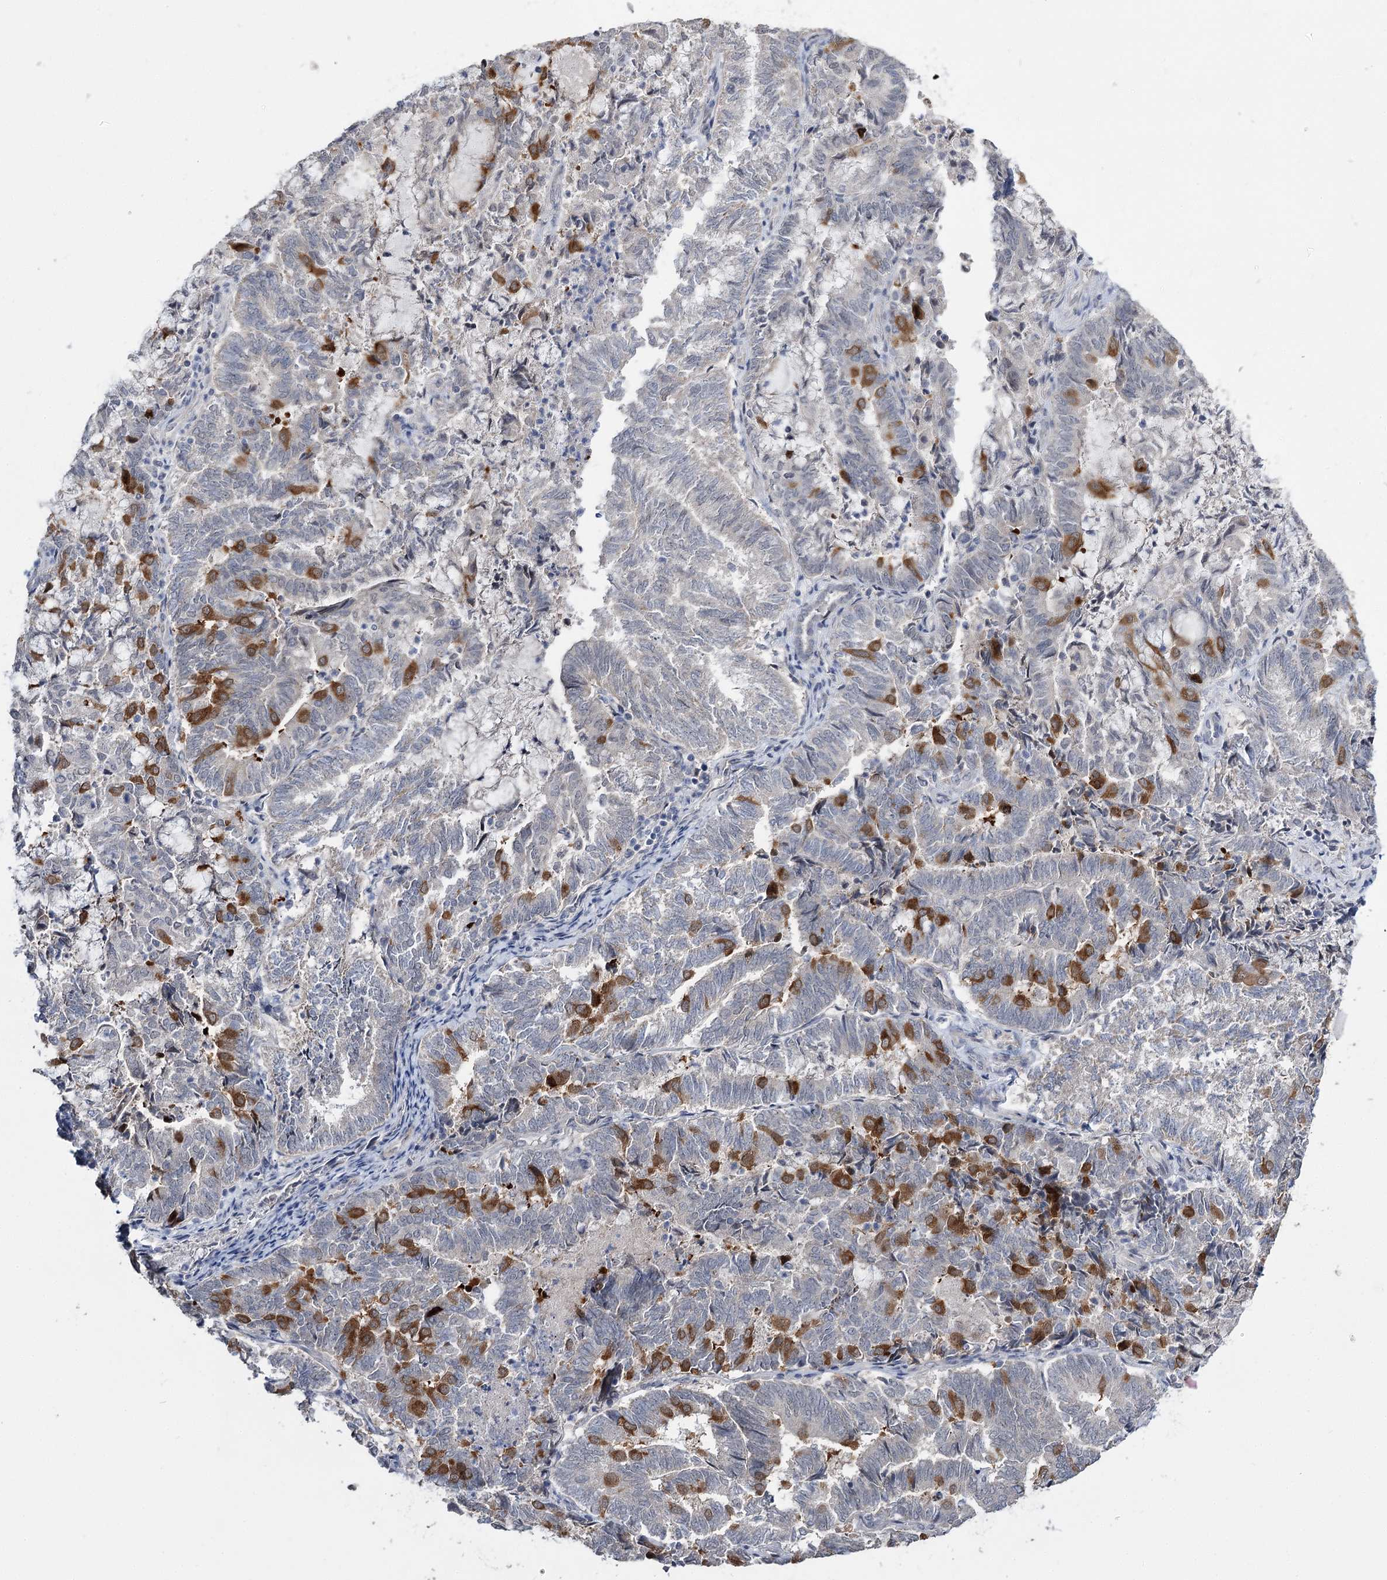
{"staining": {"intensity": "moderate", "quantity": "<25%", "location": "cytoplasmic/membranous"}, "tissue": "endometrial cancer", "cell_type": "Tumor cells", "image_type": "cancer", "snomed": [{"axis": "morphology", "description": "Adenocarcinoma, NOS"}, {"axis": "topography", "description": "Endometrium"}], "caption": "Protein expression analysis of human endometrial cancer (adenocarcinoma) reveals moderate cytoplasmic/membranous expression in about <25% of tumor cells. (IHC, brightfield microscopy, high magnification).", "gene": "PHYHIPL", "patient": {"sex": "female", "age": 80}}